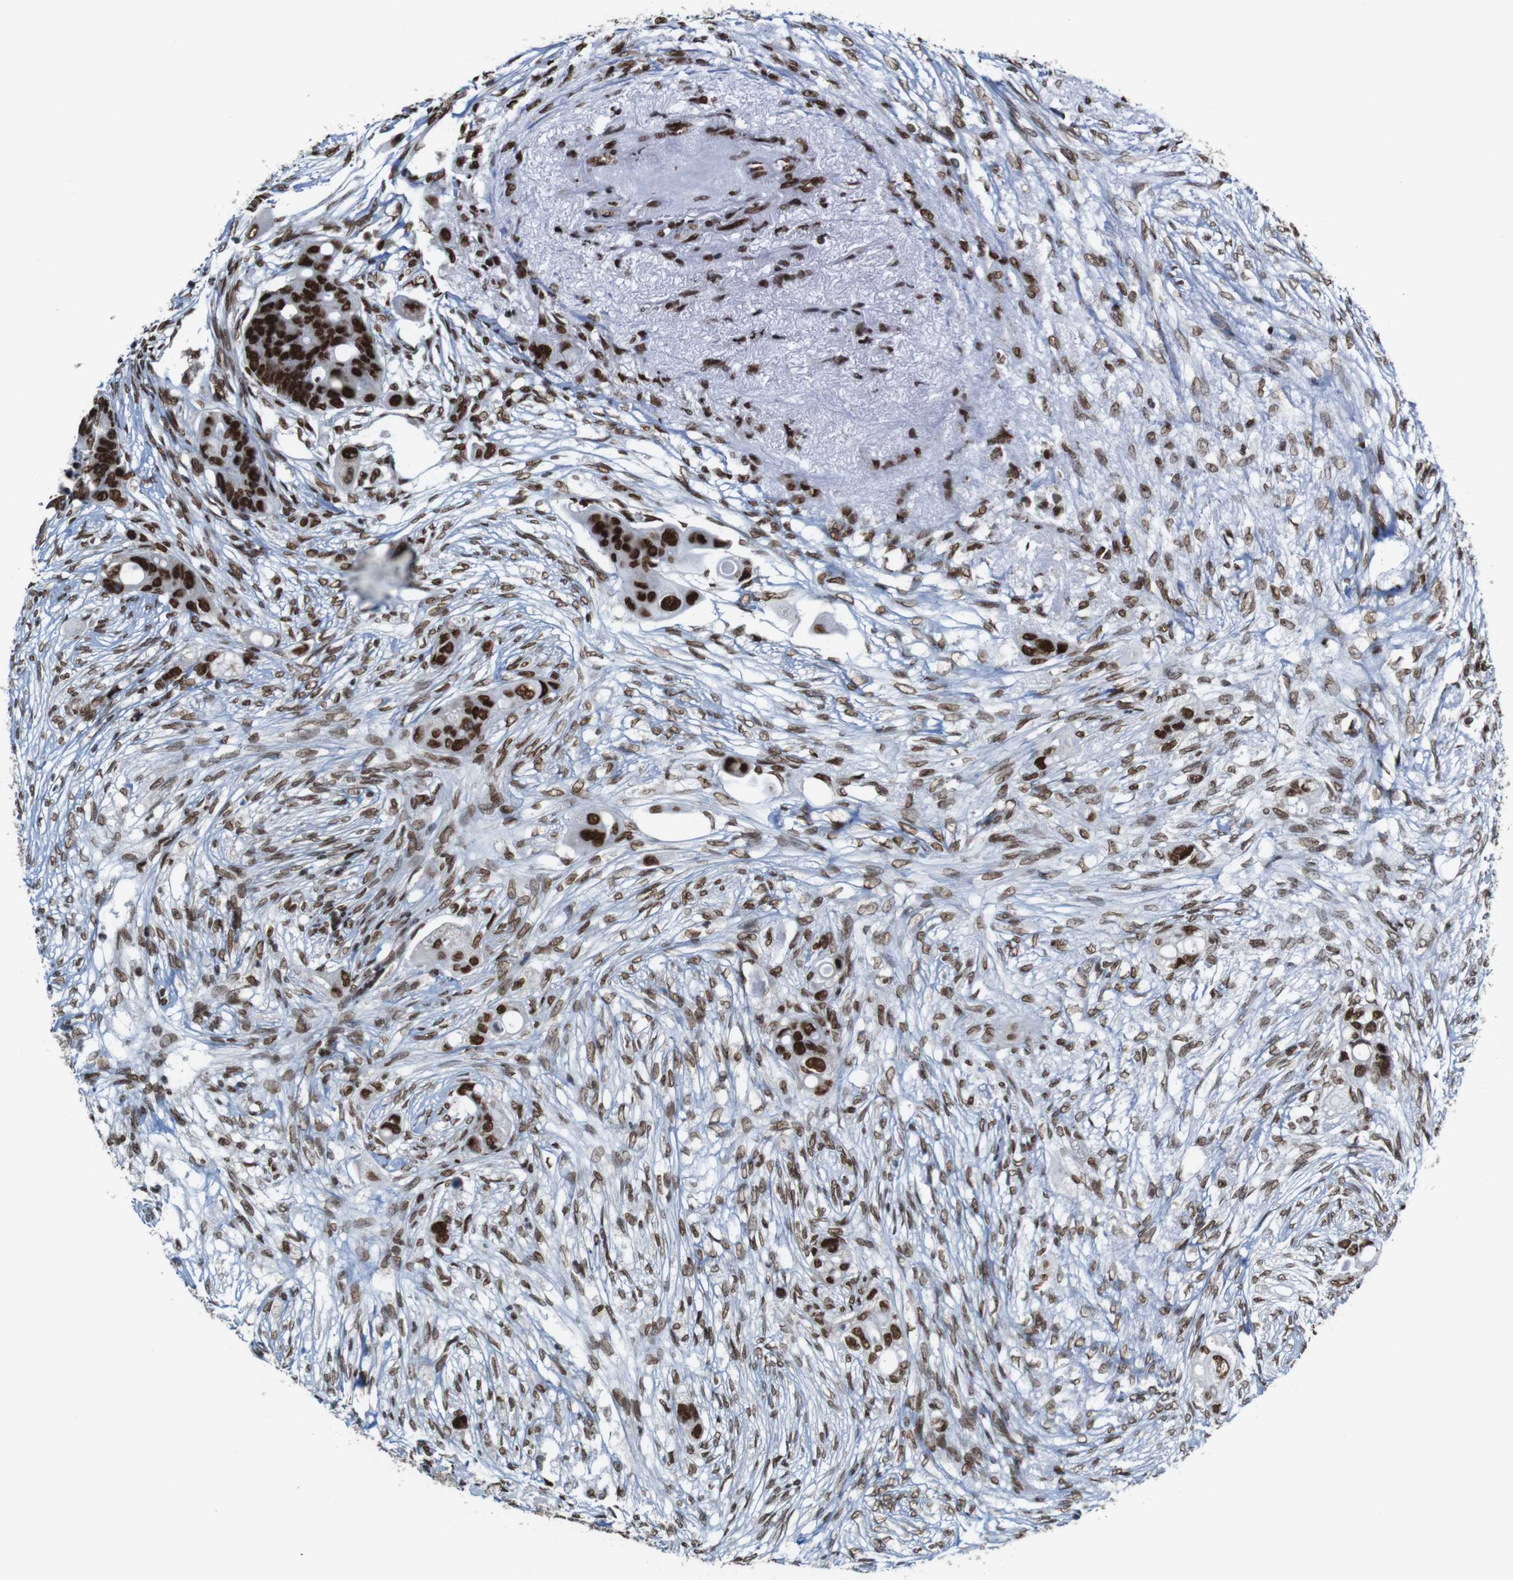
{"staining": {"intensity": "strong", "quantity": ">75%", "location": "nuclear"}, "tissue": "colorectal cancer", "cell_type": "Tumor cells", "image_type": "cancer", "snomed": [{"axis": "morphology", "description": "Adenocarcinoma, NOS"}, {"axis": "topography", "description": "Colon"}], "caption": "Adenocarcinoma (colorectal) tissue displays strong nuclear positivity in about >75% of tumor cells, visualized by immunohistochemistry.", "gene": "ROMO1", "patient": {"sex": "female", "age": 57}}